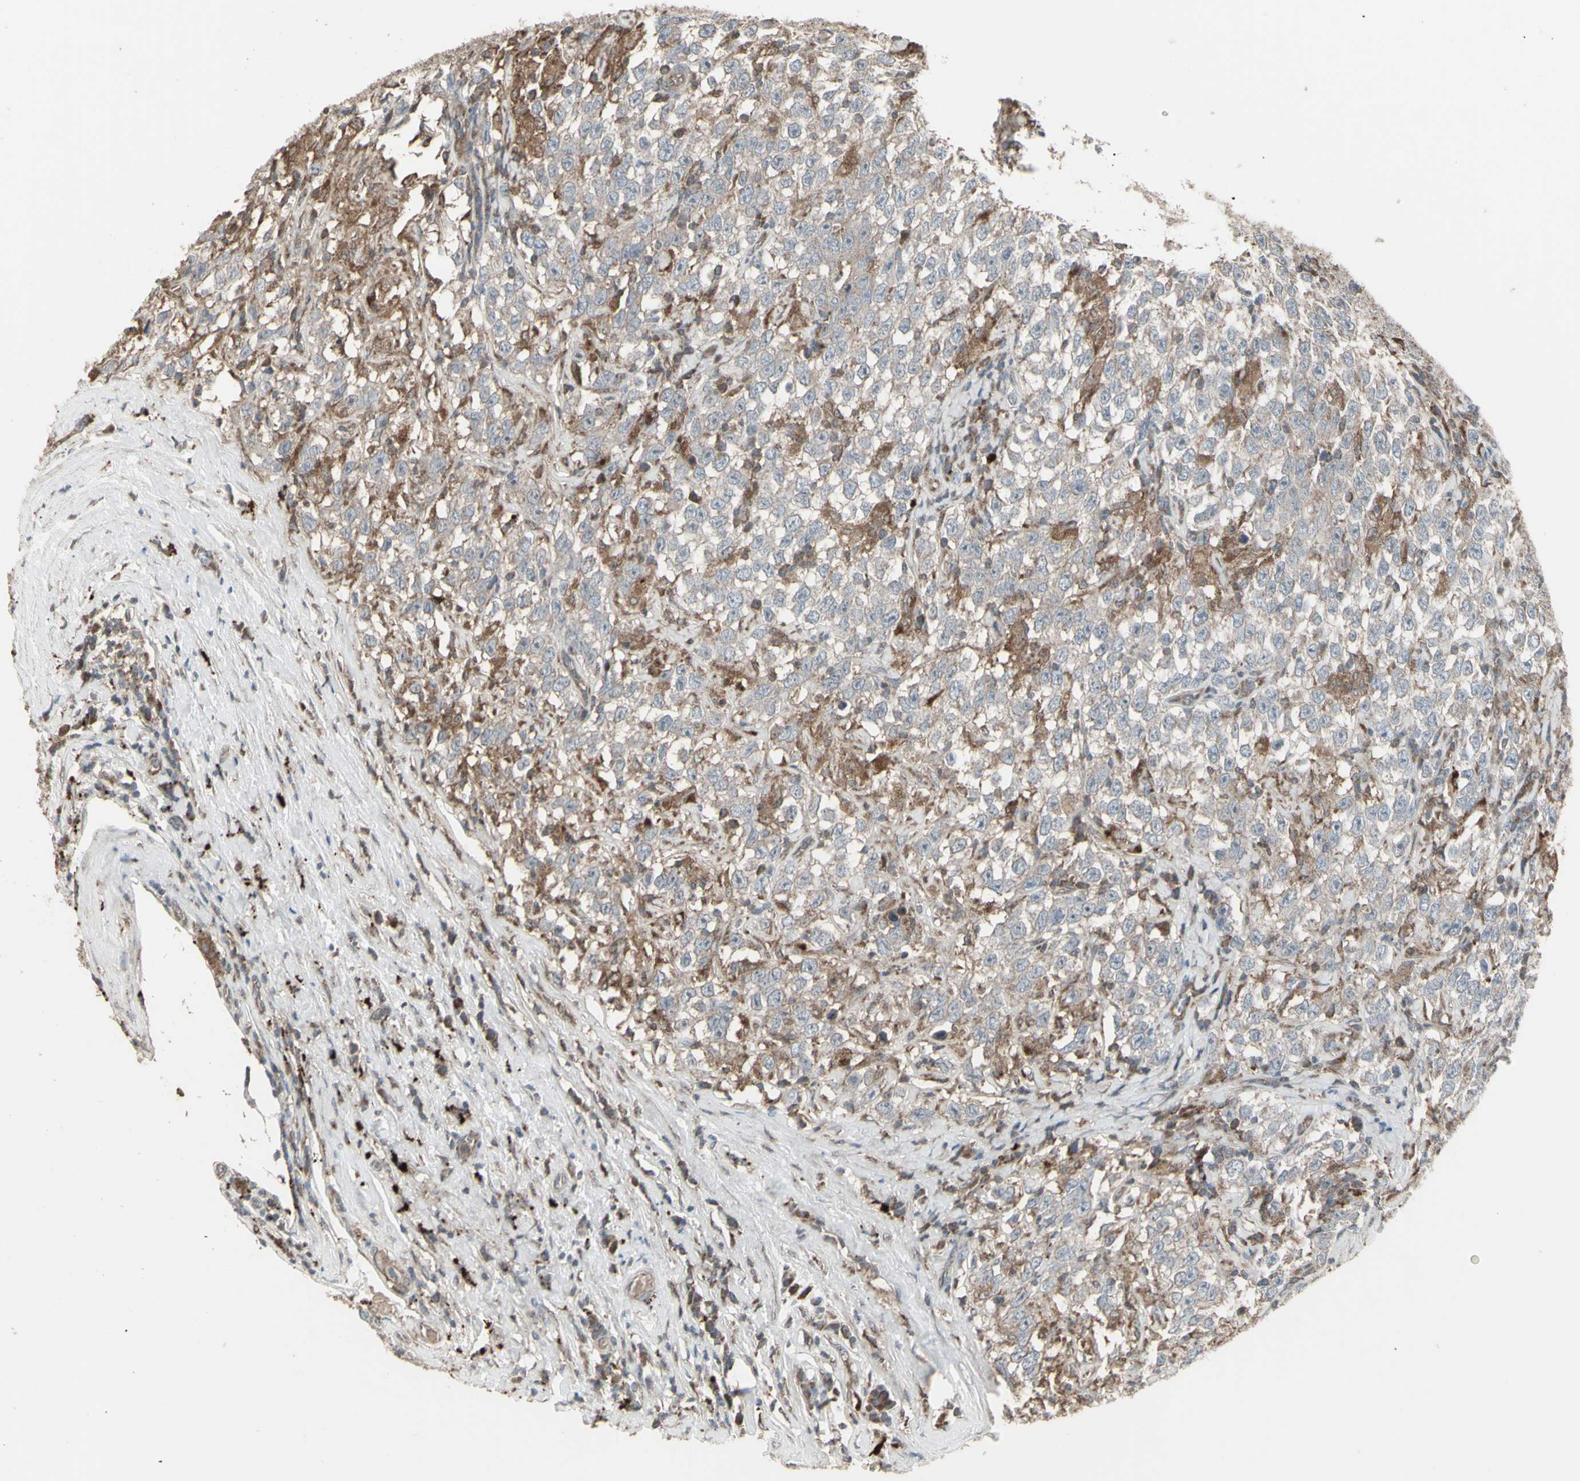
{"staining": {"intensity": "moderate", "quantity": ">75%", "location": "cytoplasmic/membranous"}, "tissue": "testis cancer", "cell_type": "Tumor cells", "image_type": "cancer", "snomed": [{"axis": "morphology", "description": "Seminoma, NOS"}, {"axis": "topography", "description": "Testis"}], "caption": "Testis seminoma stained with a brown dye reveals moderate cytoplasmic/membranous positive expression in about >75% of tumor cells.", "gene": "RNASEL", "patient": {"sex": "male", "age": 41}}